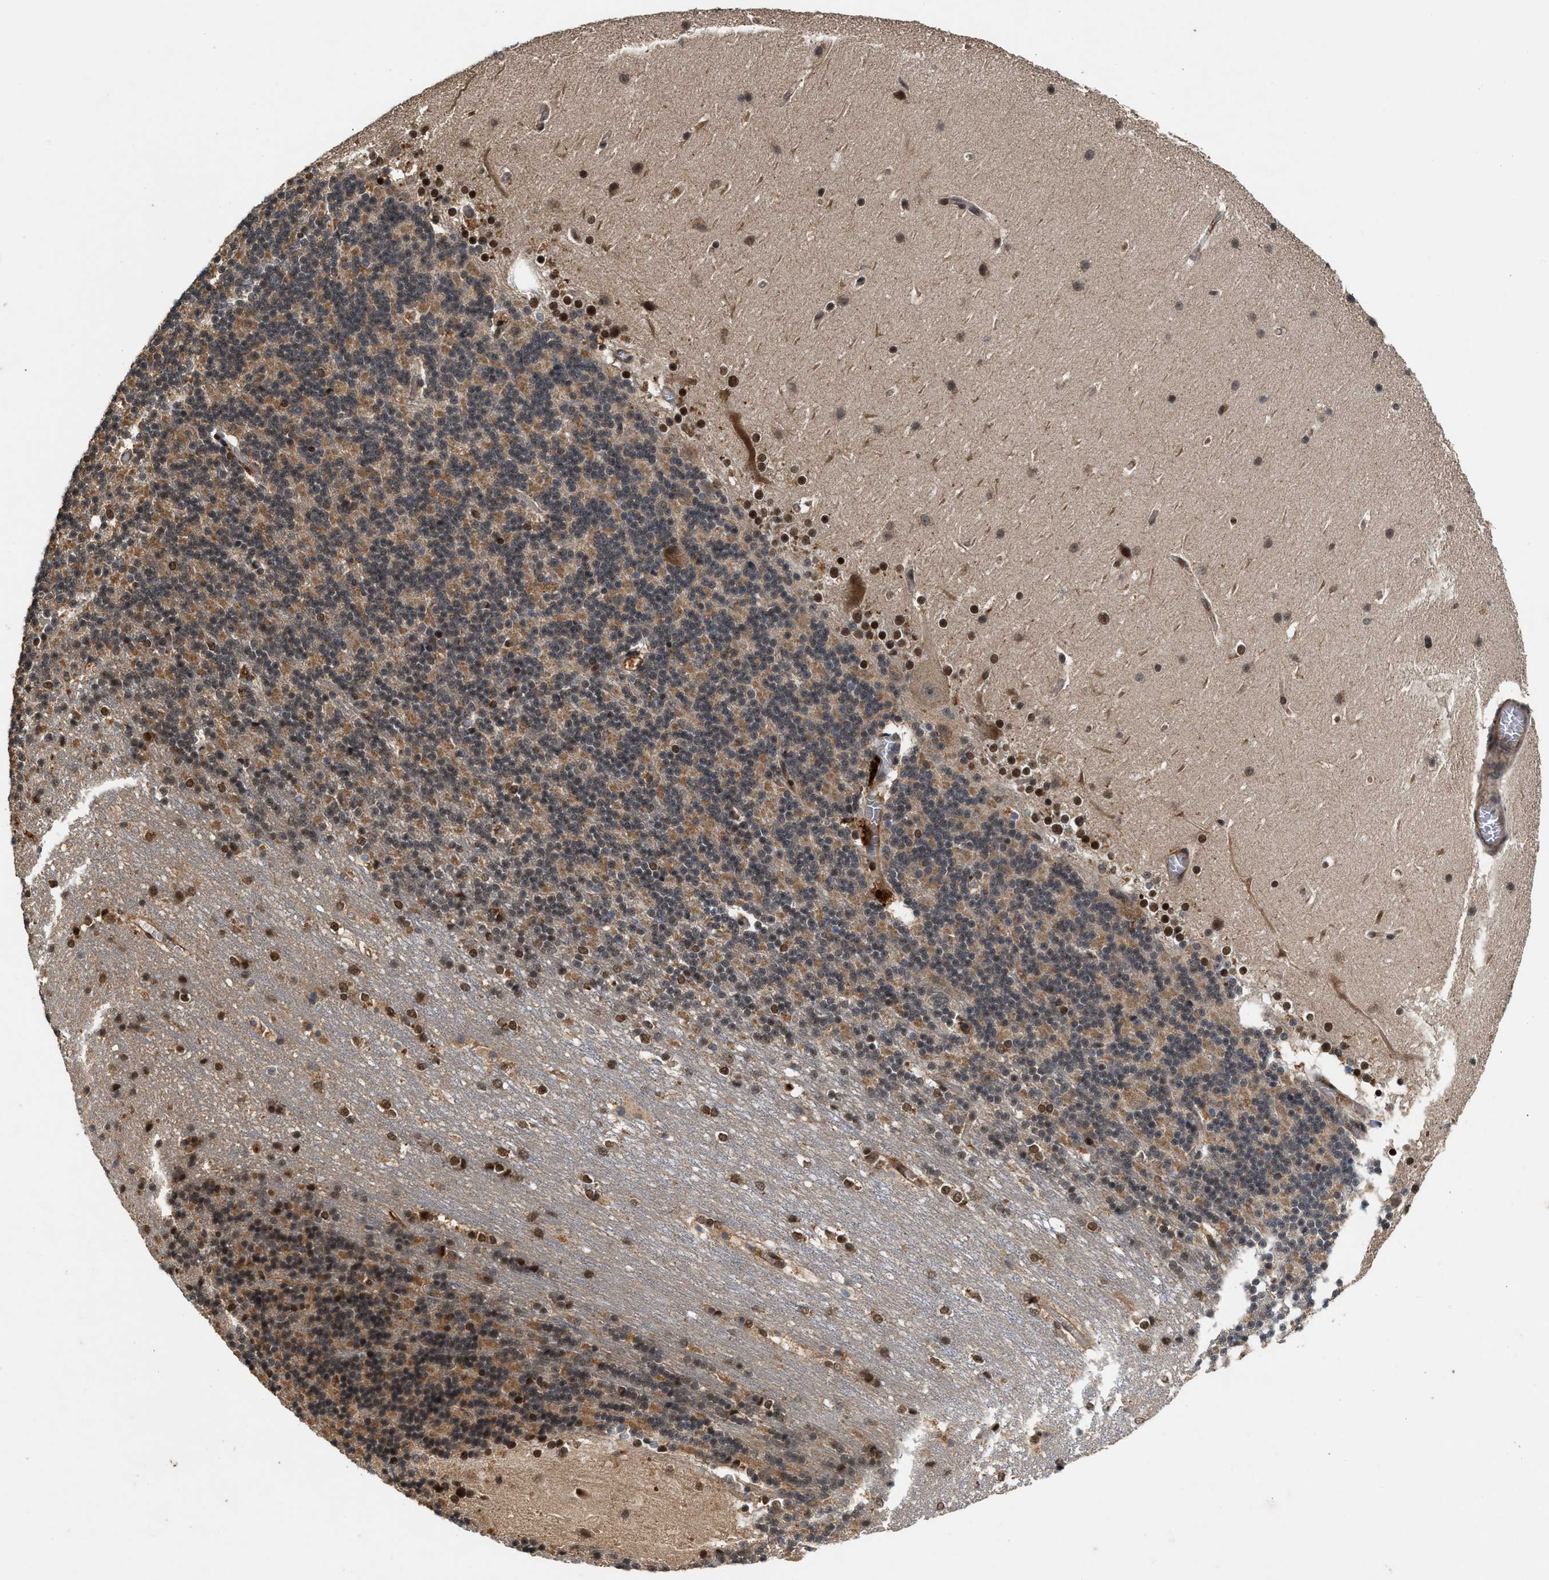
{"staining": {"intensity": "moderate", "quantity": "25%-75%", "location": "cytoplasmic/membranous,nuclear"}, "tissue": "cerebellum", "cell_type": "Cells in granular layer", "image_type": "normal", "snomed": [{"axis": "morphology", "description": "Normal tissue, NOS"}, {"axis": "topography", "description": "Cerebellum"}], "caption": "An immunohistochemistry micrograph of unremarkable tissue is shown. Protein staining in brown shows moderate cytoplasmic/membranous,nuclear positivity in cerebellum within cells in granular layer. The staining is performed using DAB (3,3'-diaminobenzidine) brown chromogen to label protein expression. The nuclei are counter-stained blue using hematoxylin.", "gene": "RUSC2", "patient": {"sex": "female", "age": 19}}